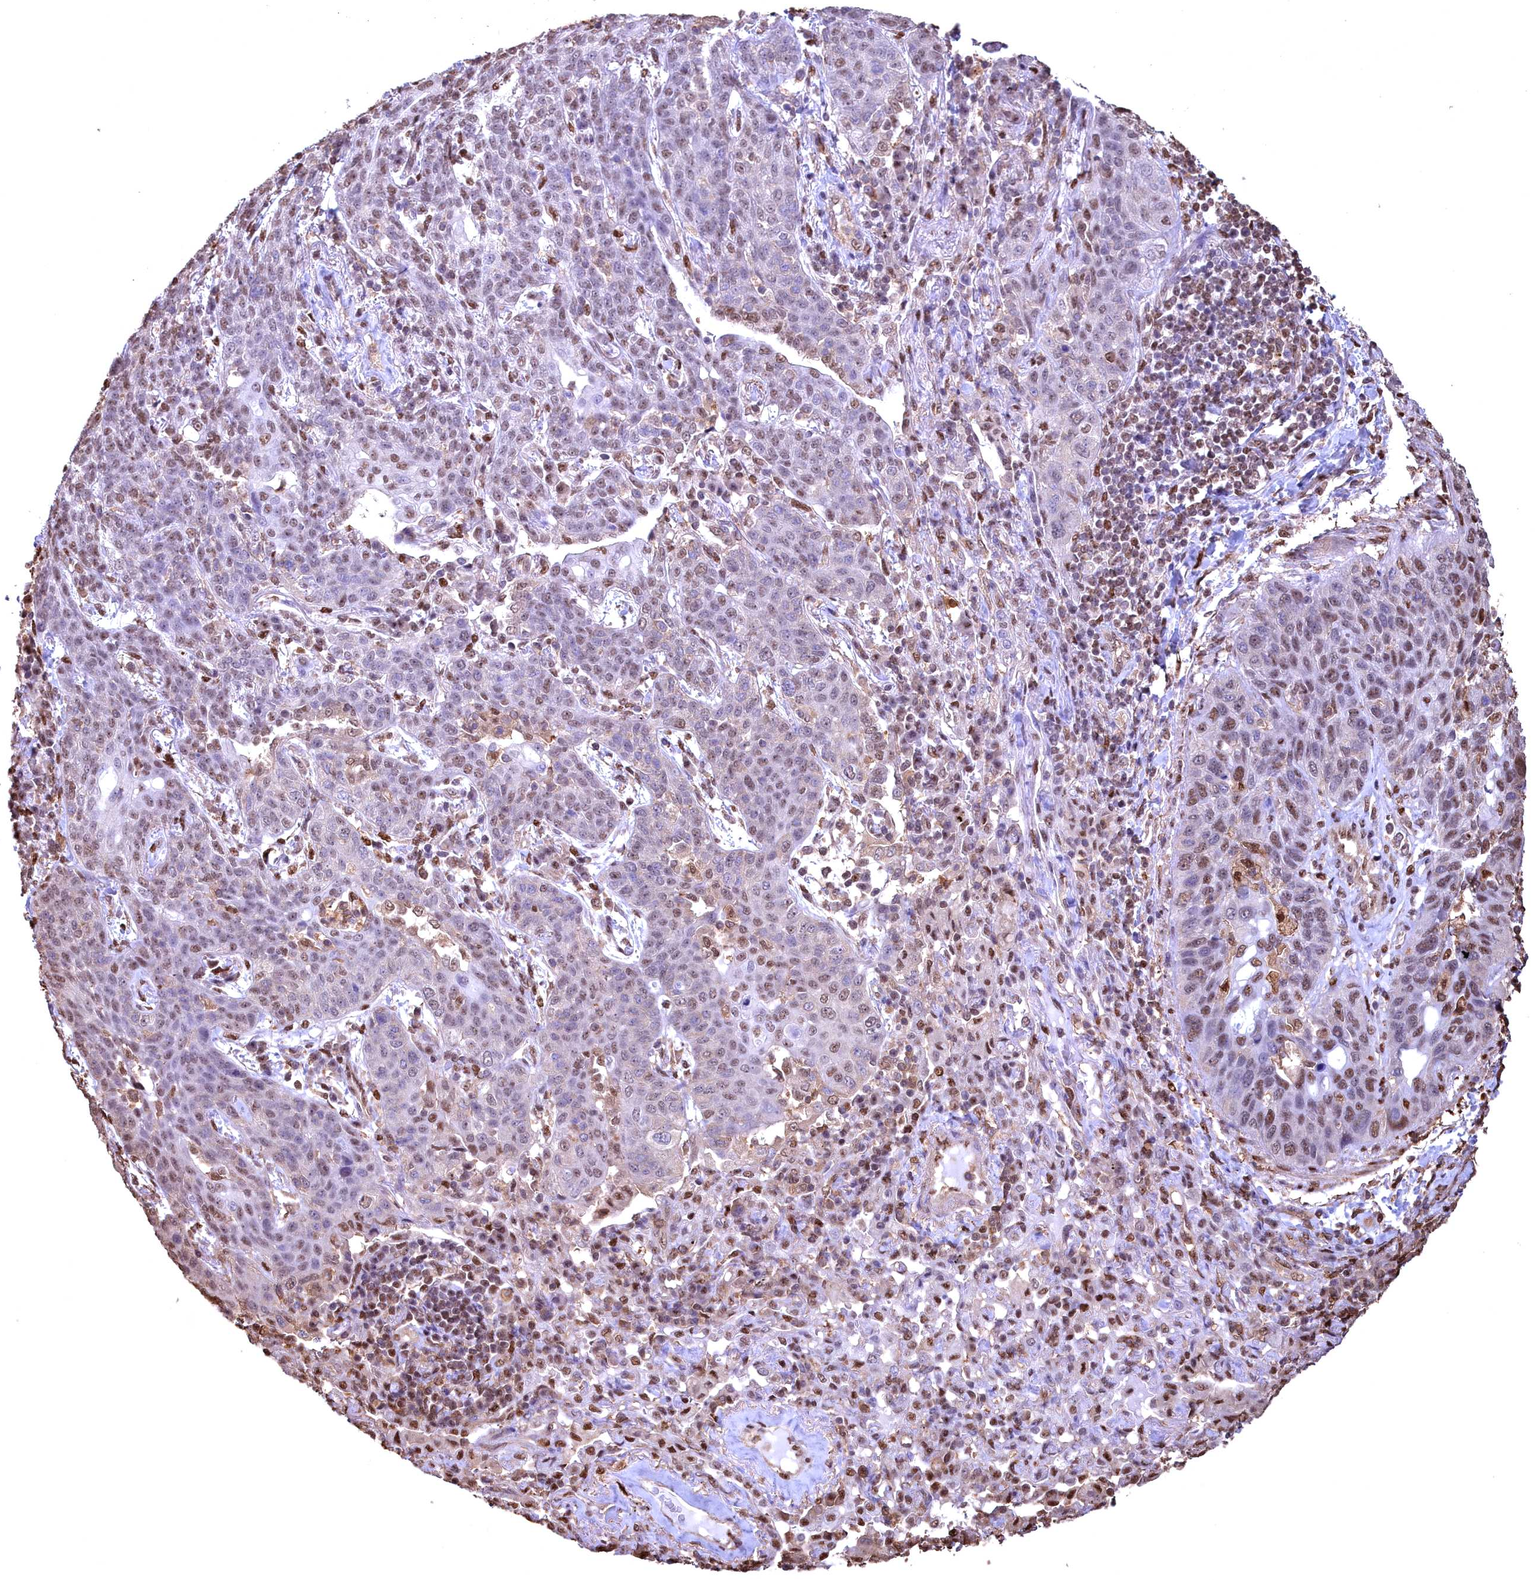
{"staining": {"intensity": "moderate", "quantity": ">75%", "location": "nuclear"}, "tissue": "lung cancer", "cell_type": "Tumor cells", "image_type": "cancer", "snomed": [{"axis": "morphology", "description": "Squamous cell carcinoma, NOS"}, {"axis": "topography", "description": "Lung"}], "caption": "Tumor cells demonstrate moderate nuclear positivity in approximately >75% of cells in lung cancer (squamous cell carcinoma).", "gene": "GAPDH", "patient": {"sex": "female", "age": 70}}